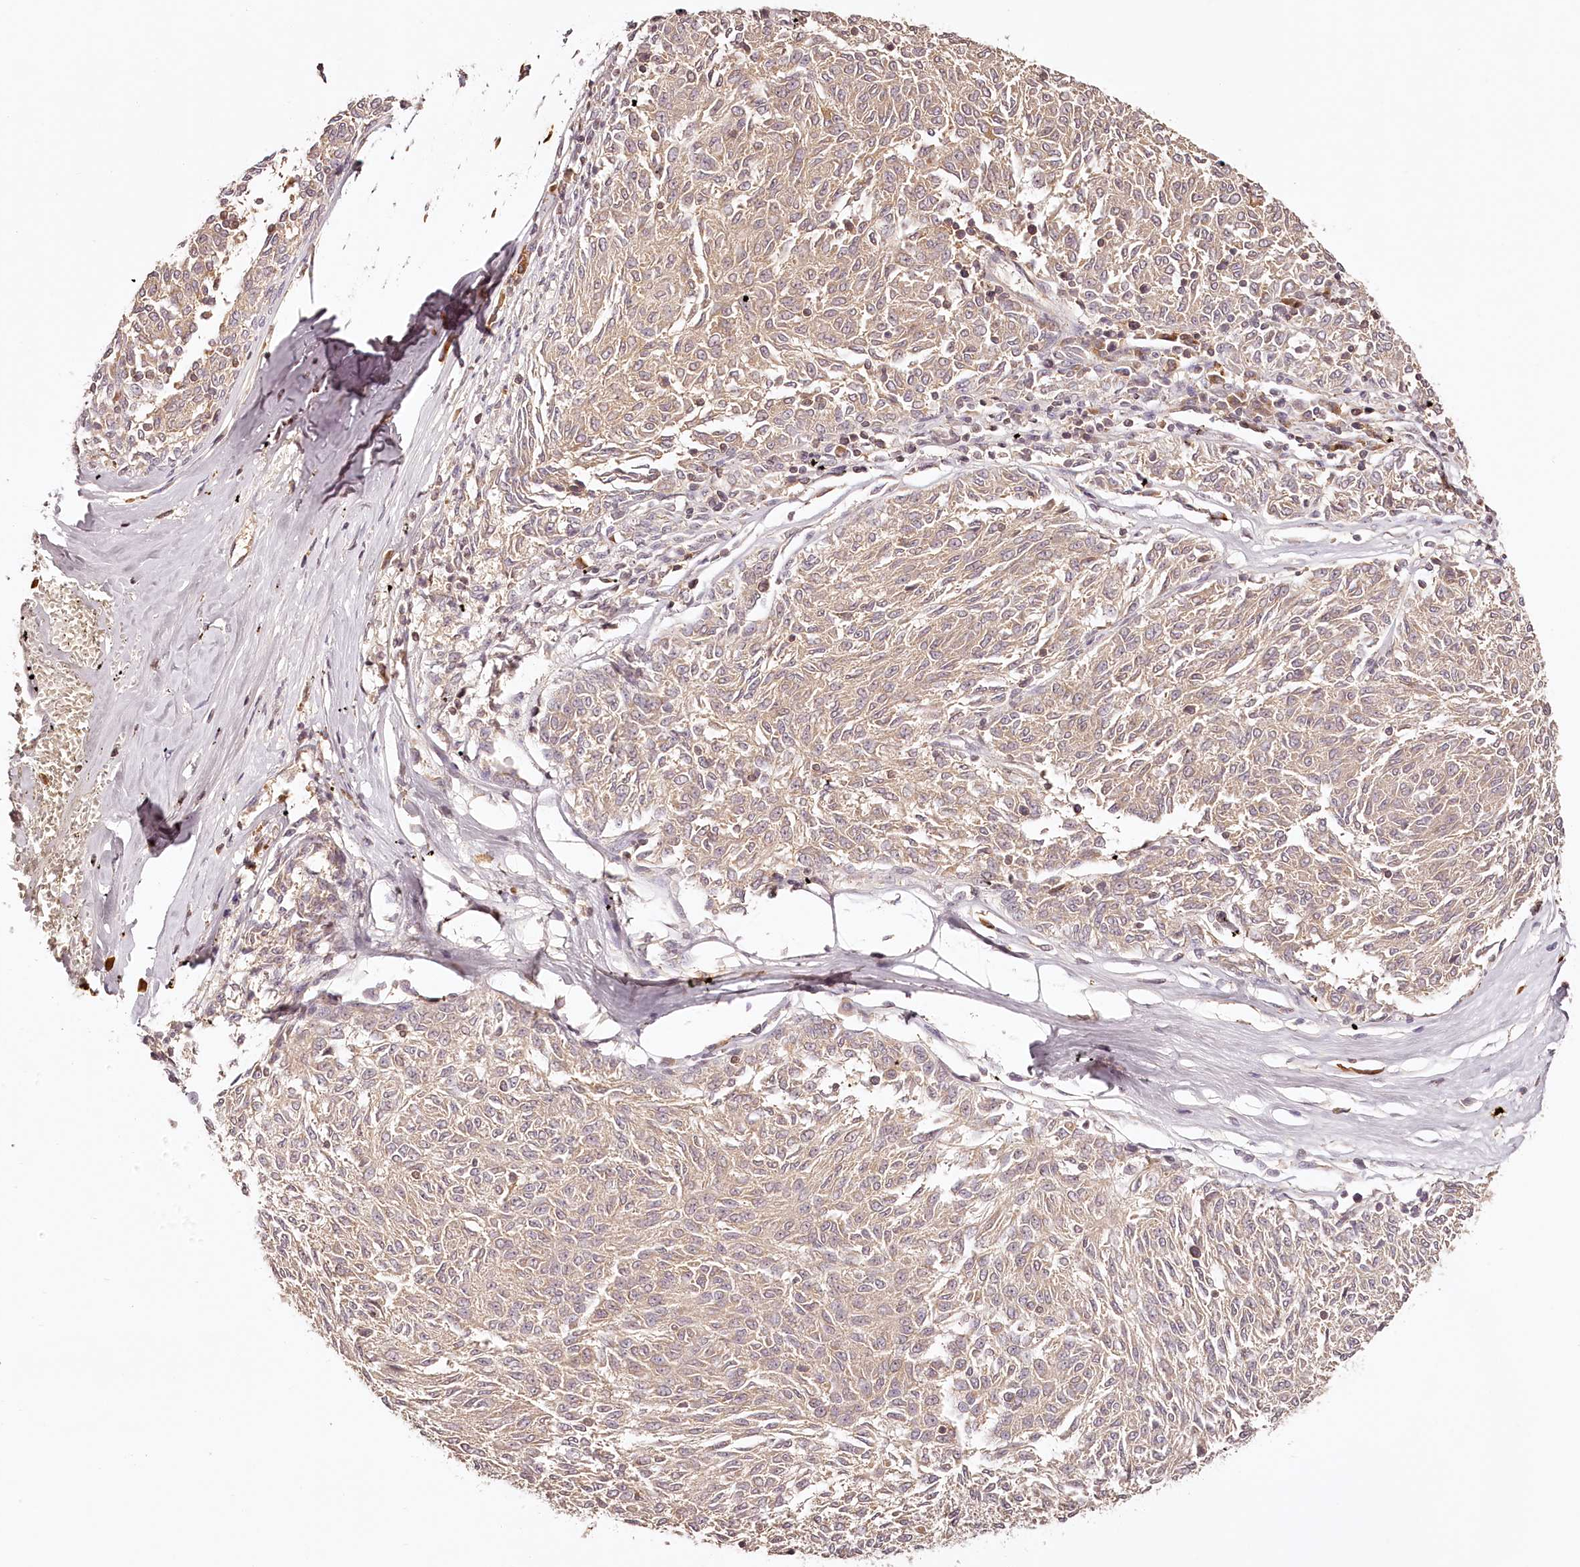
{"staining": {"intensity": "weak", "quantity": "25%-75%", "location": "cytoplasmic/membranous"}, "tissue": "melanoma", "cell_type": "Tumor cells", "image_type": "cancer", "snomed": [{"axis": "morphology", "description": "Malignant melanoma, NOS"}, {"axis": "topography", "description": "Skin"}], "caption": "Melanoma was stained to show a protein in brown. There is low levels of weak cytoplasmic/membranous positivity in about 25%-75% of tumor cells.", "gene": "SYNGR1", "patient": {"sex": "female", "age": 72}}